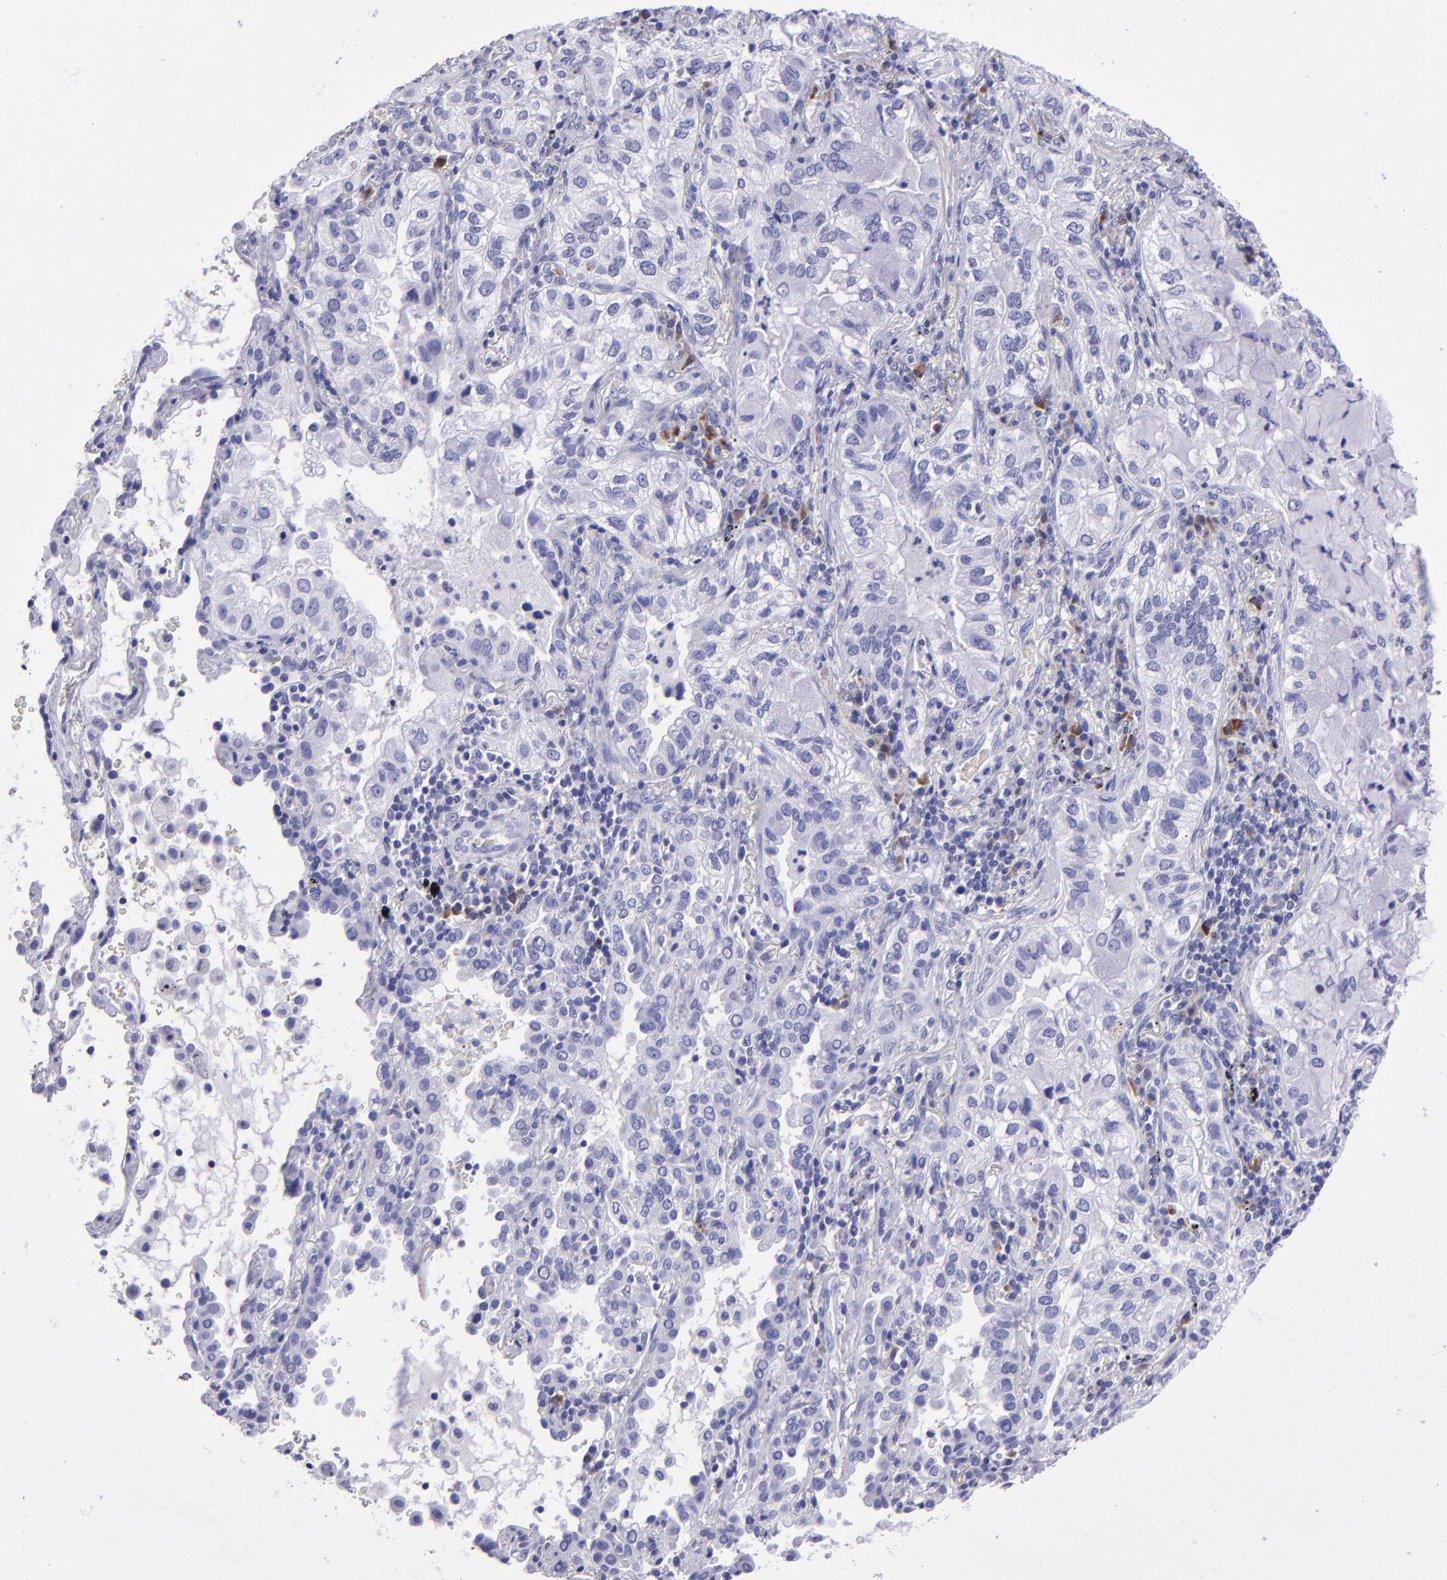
{"staining": {"intensity": "negative", "quantity": "none", "location": "none"}, "tissue": "lung cancer", "cell_type": "Tumor cells", "image_type": "cancer", "snomed": [{"axis": "morphology", "description": "Adenocarcinoma, NOS"}, {"axis": "topography", "description": "Lung"}], "caption": "A micrograph of human adenocarcinoma (lung) is negative for staining in tumor cells. (DAB (3,3'-diaminobenzidine) immunohistochemistry visualized using brightfield microscopy, high magnification).", "gene": "TYRP1", "patient": {"sex": "female", "age": 50}}